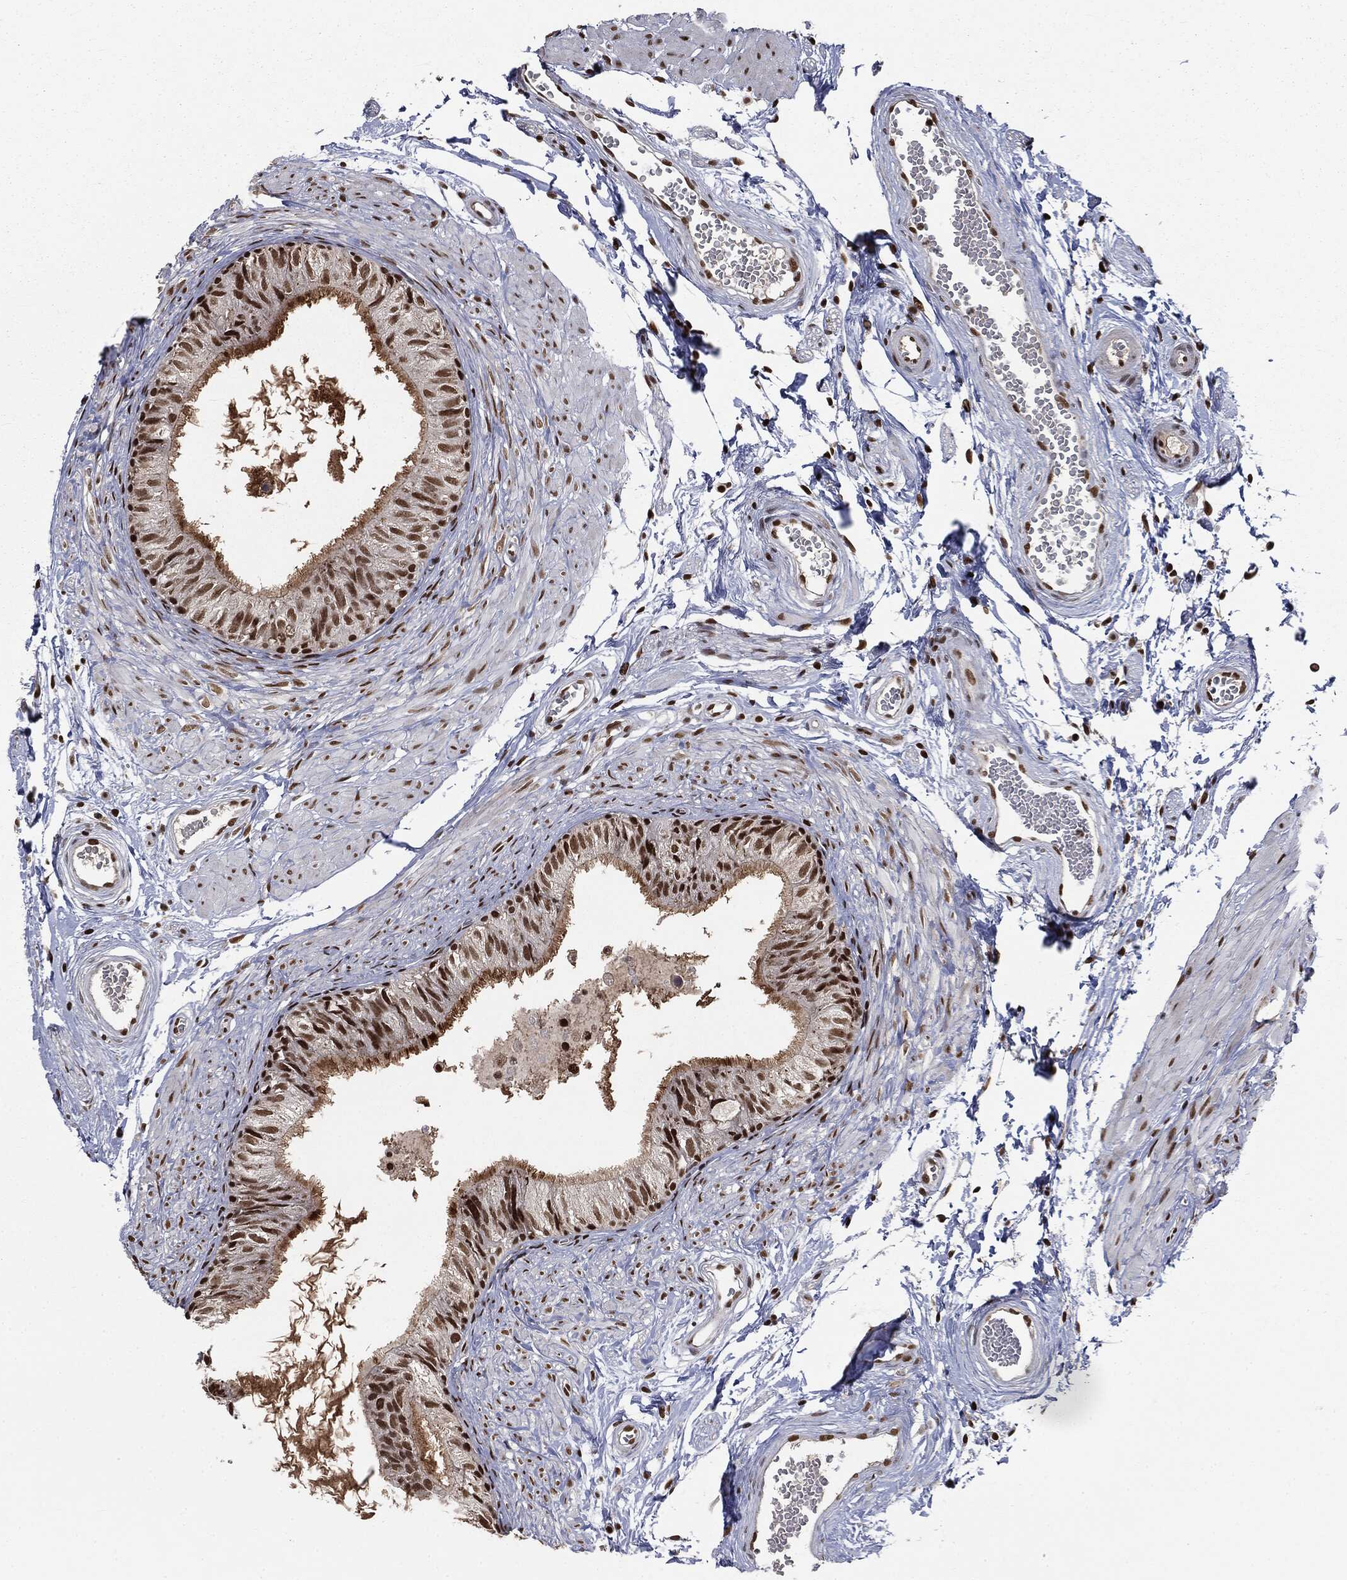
{"staining": {"intensity": "strong", "quantity": ">75%", "location": "cytoplasmic/membranous,nuclear"}, "tissue": "epididymis", "cell_type": "Glandular cells", "image_type": "normal", "snomed": [{"axis": "morphology", "description": "Normal tissue, NOS"}, {"axis": "topography", "description": "Epididymis"}], "caption": "Protein staining displays strong cytoplasmic/membranous,nuclear expression in about >75% of glandular cells in benign epididymis.", "gene": "DPH2", "patient": {"sex": "male", "age": 22}}